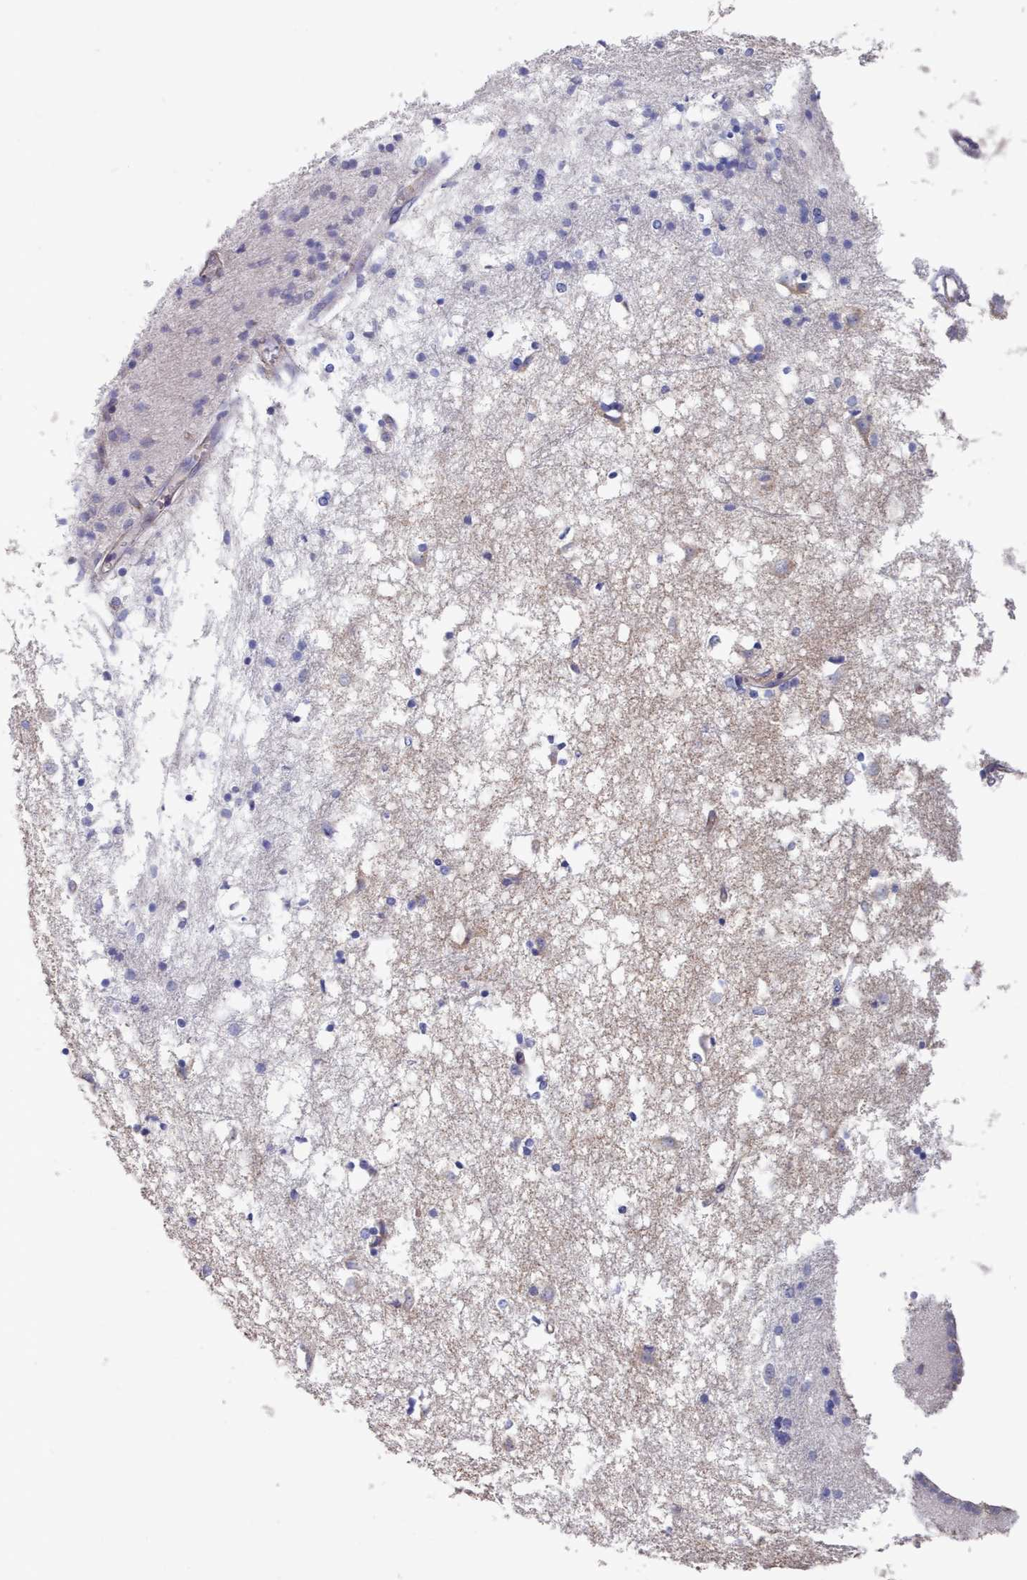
{"staining": {"intensity": "negative", "quantity": "none", "location": "none"}, "tissue": "caudate", "cell_type": "Glial cells", "image_type": "normal", "snomed": [{"axis": "morphology", "description": "Normal tissue, NOS"}, {"axis": "topography", "description": "Lateral ventricle wall"}], "caption": "Glial cells show no significant staining in unremarkable caudate. (DAB IHC with hematoxylin counter stain).", "gene": "G6PC1", "patient": {"sex": "male", "age": 45}}